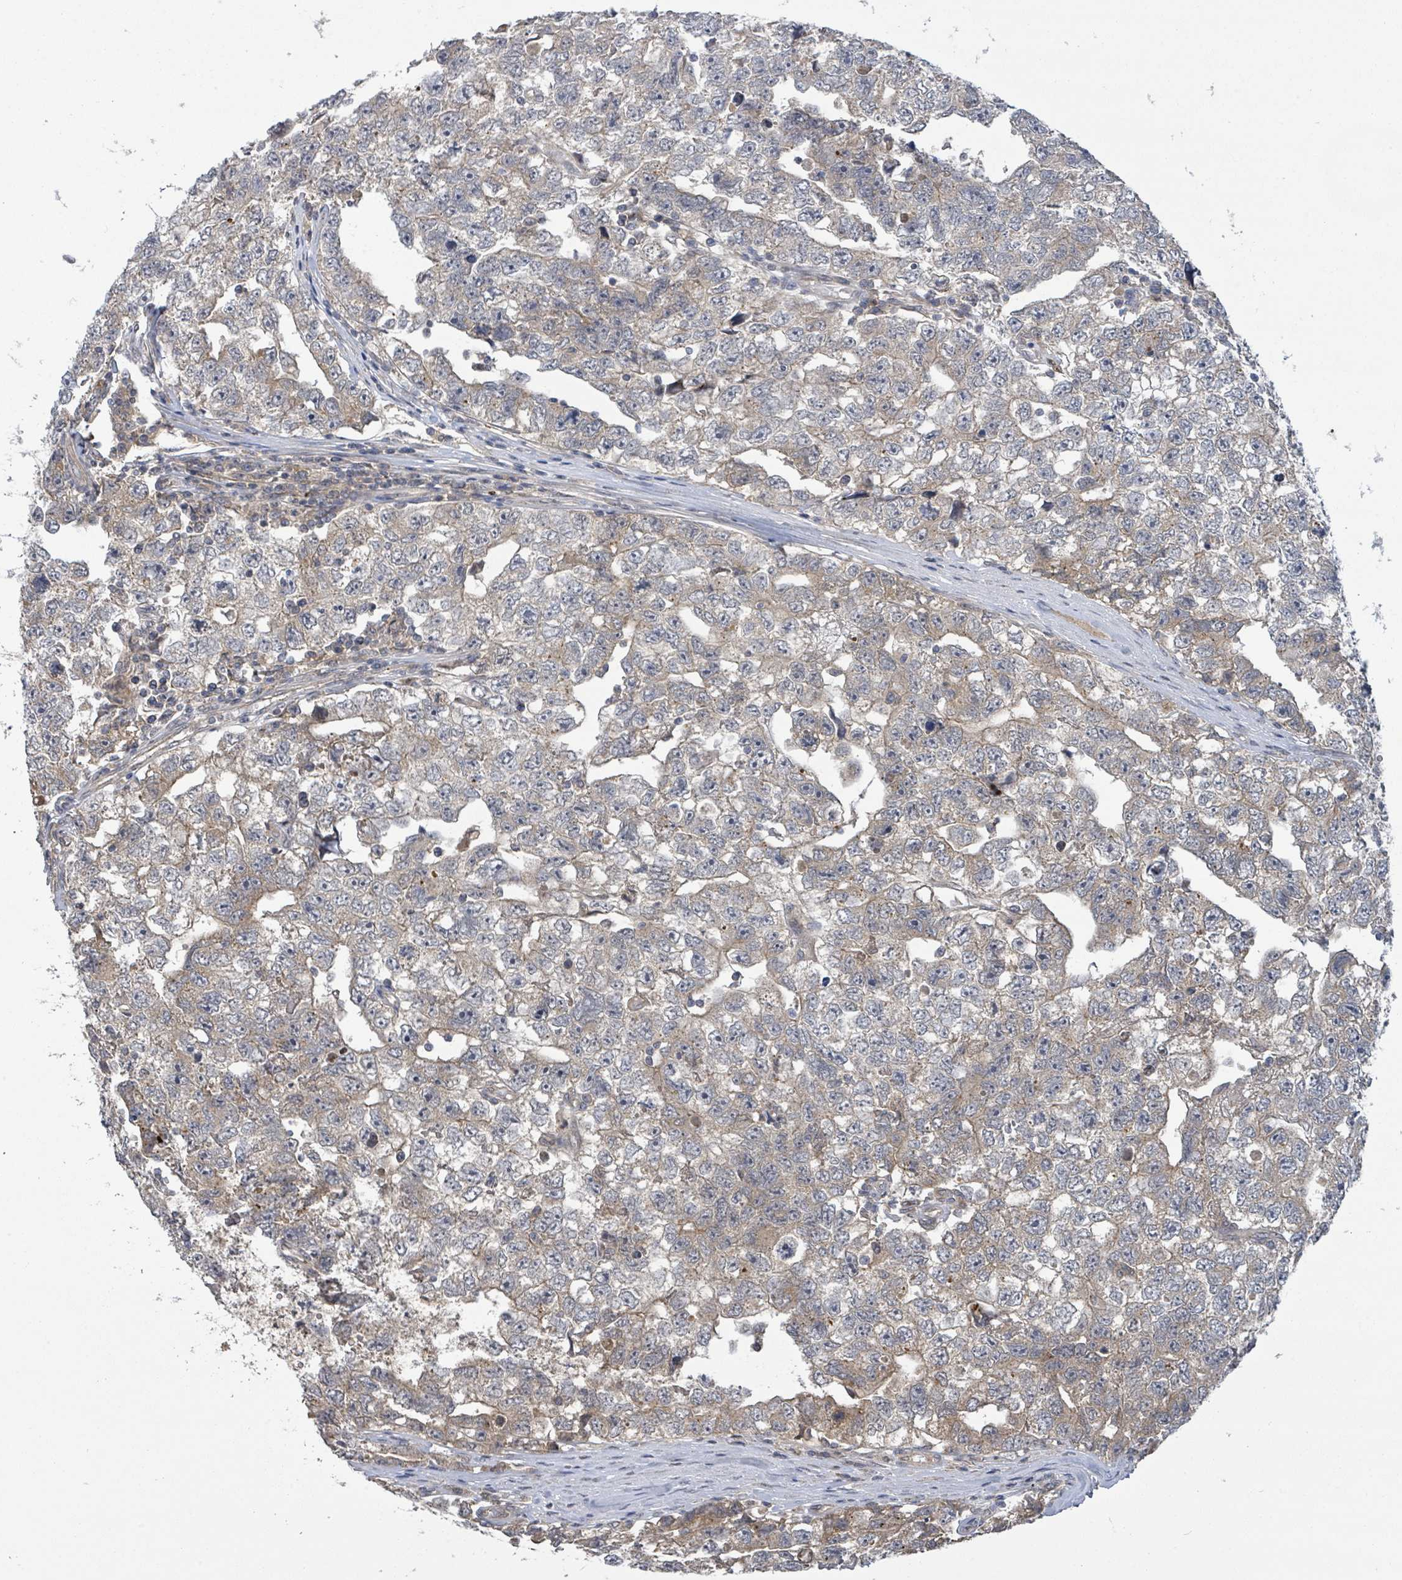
{"staining": {"intensity": "weak", "quantity": "25%-75%", "location": "cytoplasmic/membranous"}, "tissue": "testis cancer", "cell_type": "Tumor cells", "image_type": "cancer", "snomed": [{"axis": "morphology", "description": "Carcinoma, Embryonal, NOS"}, {"axis": "topography", "description": "Testis"}], "caption": "A micrograph of testis embryonal carcinoma stained for a protein reveals weak cytoplasmic/membranous brown staining in tumor cells.", "gene": "CCDC121", "patient": {"sex": "male", "age": 22}}